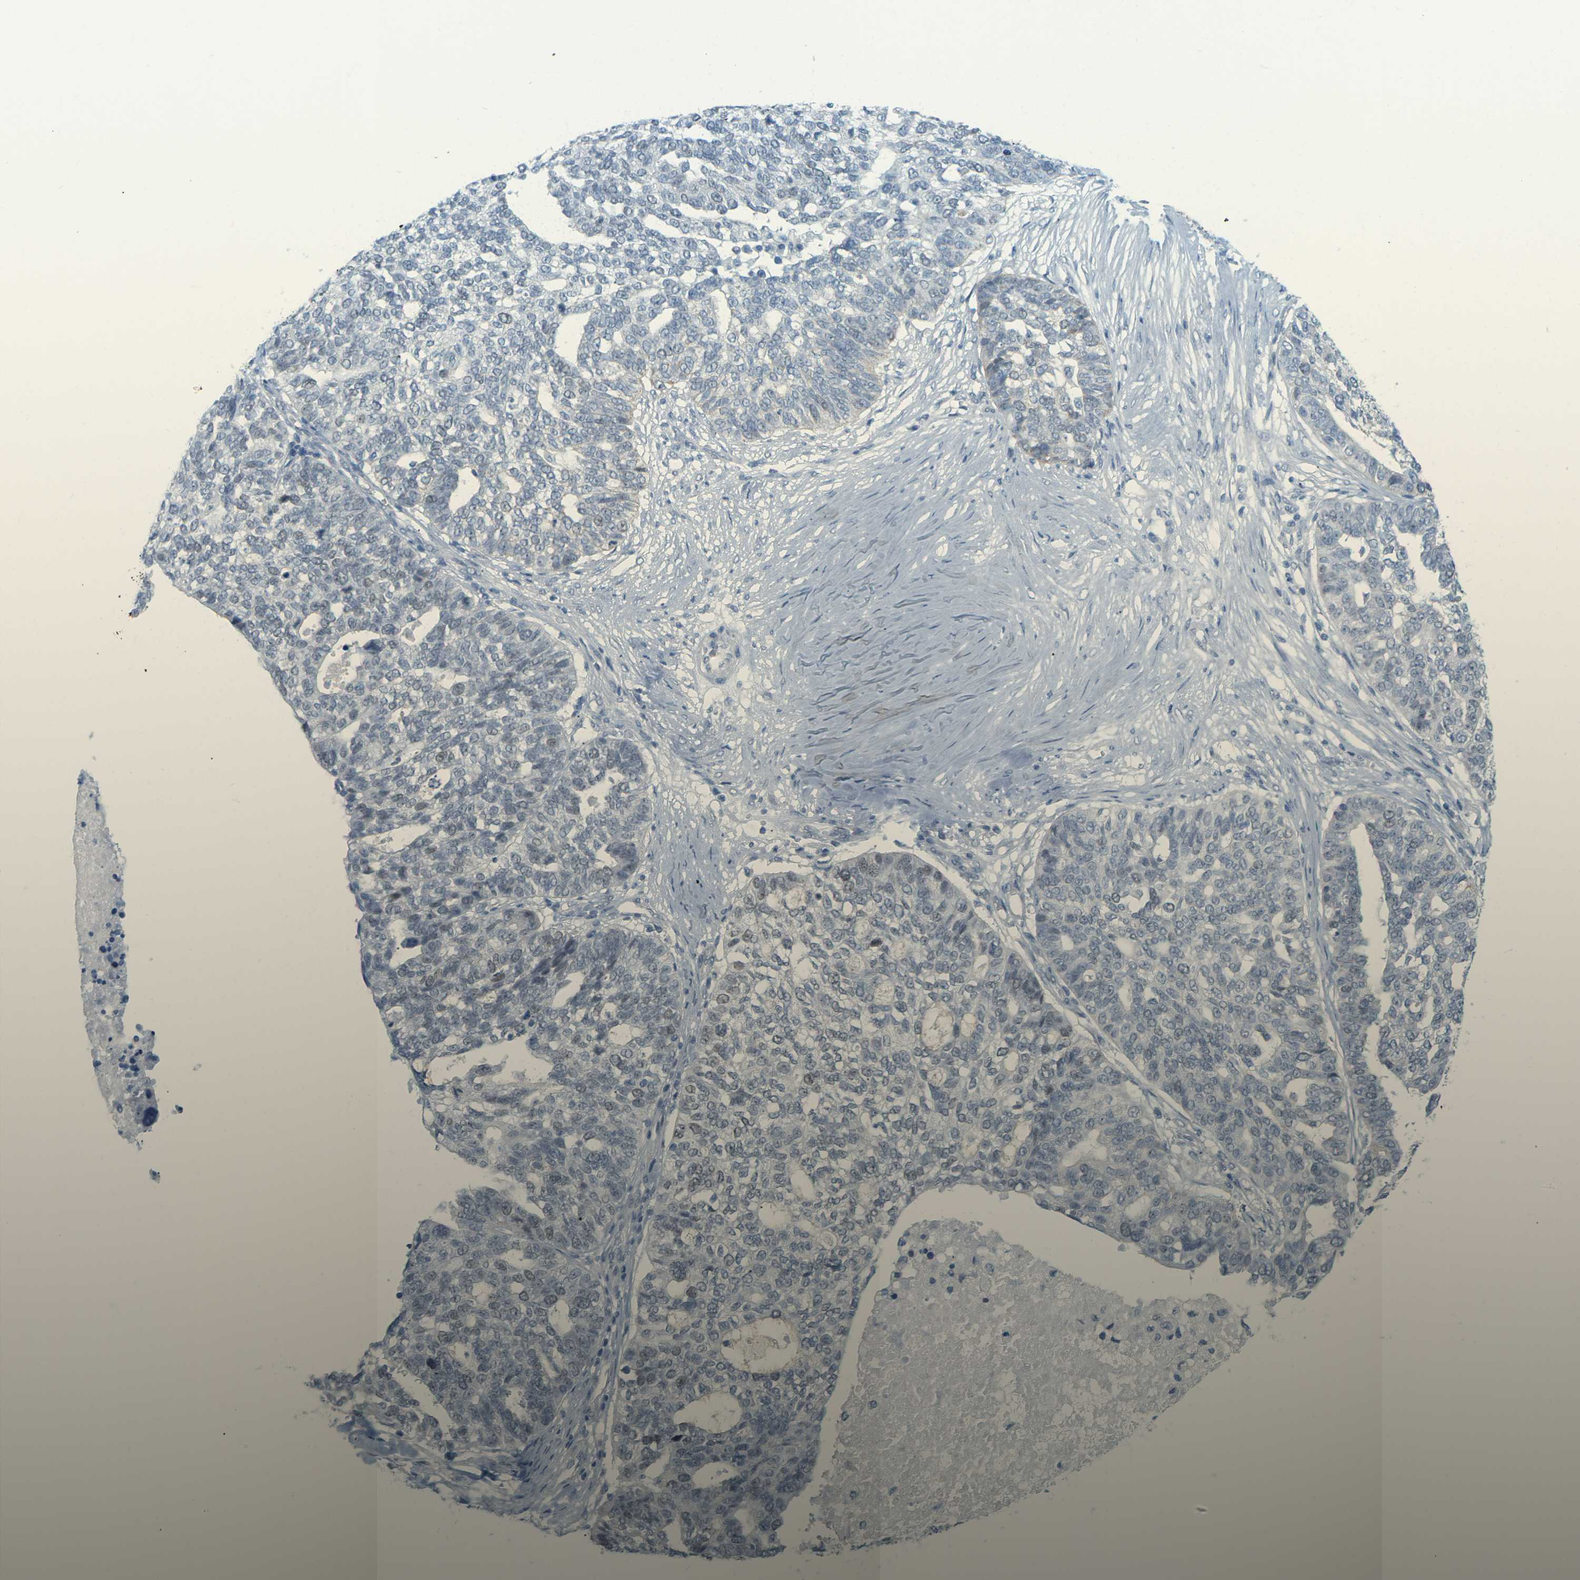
{"staining": {"intensity": "weak", "quantity": "<25%", "location": "nuclear"}, "tissue": "ovarian cancer", "cell_type": "Tumor cells", "image_type": "cancer", "snomed": [{"axis": "morphology", "description": "Cystadenocarcinoma, serous, NOS"}, {"axis": "topography", "description": "Ovary"}], "caption": "Ovarian cancer stained for a protein using IHC shows no positivity tumor cells.", "gene": "HLTF", "patient": {"sex": "female", "age": 59}}